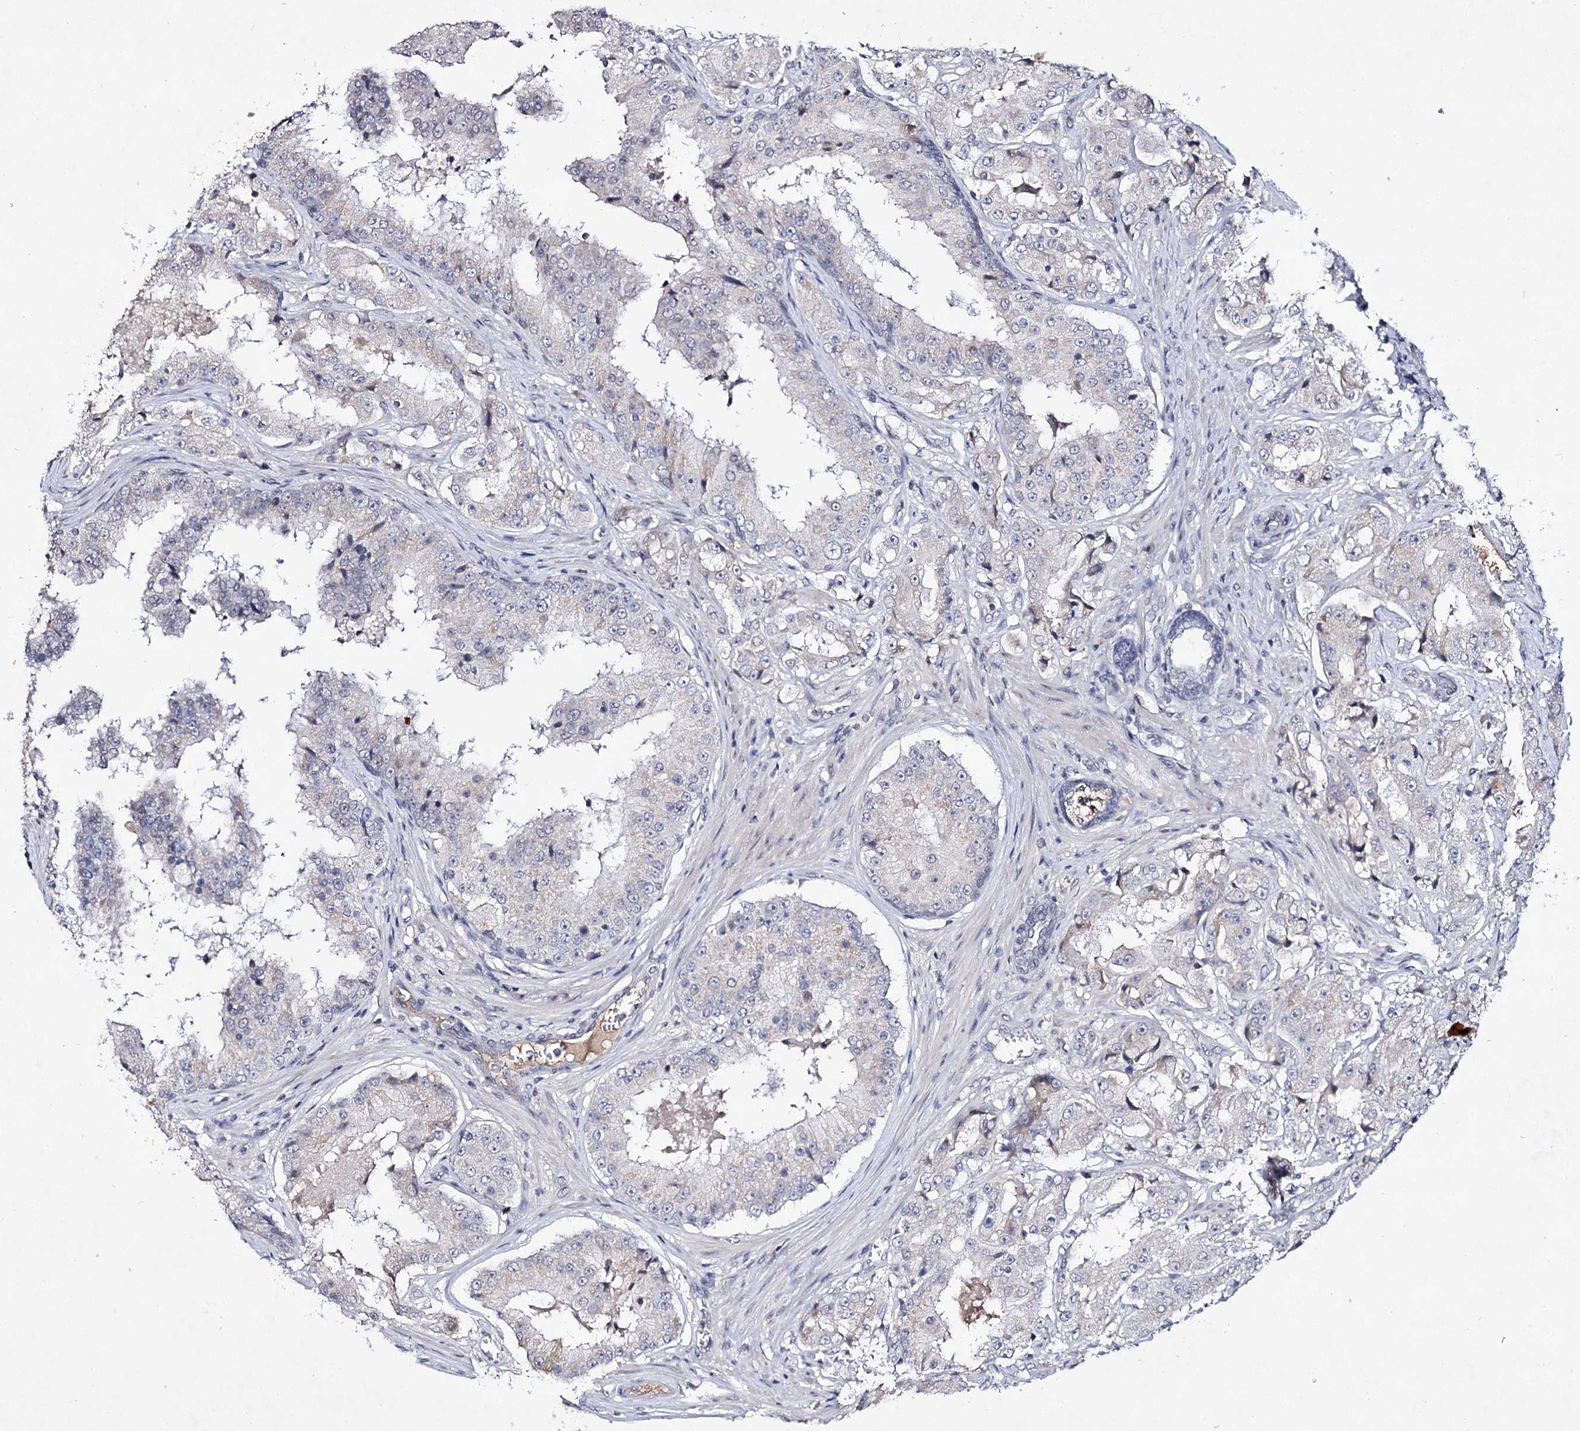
{"staining": {"intensity": "negative", "quantity": "none", "location": "none"}, "tissue": "prostate cancer", "cell_type": "Tumor cells", "image_type": "cancer", "snomed": [{"axis": "morphology", "description": "Adenocarcinoma, High grade"}, {"axis": "topography", "description": "Prostate"}], "caption": "Immunohistochemistry (IHC) micrograph of neoplastic tissue: prostate cancer stained with DAB (3,3'-diaminobenzidine) shows no significant protein expression in tumor cells.", "gene": "PLIN1", "patient": {"sex": "male", "age": 73}}